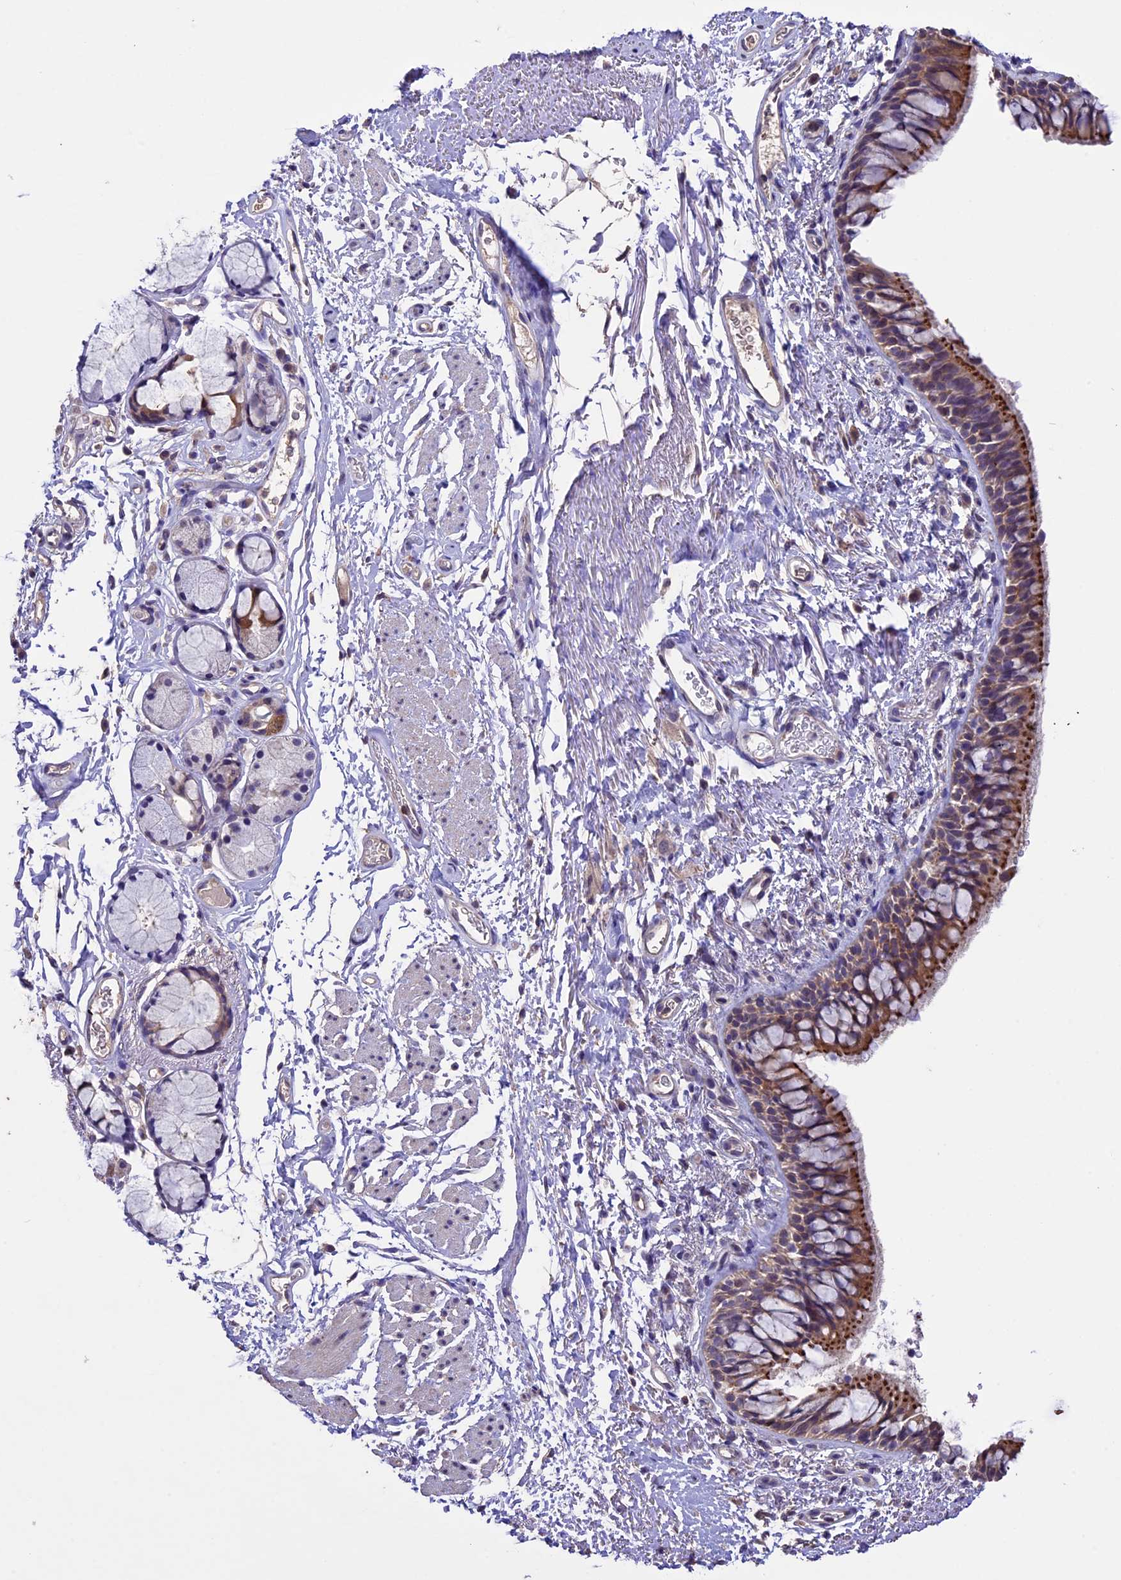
{"staining": {"intensity": "moderate", "quantity": "25%-75%", "location": "cytoplasmic/membranous"}, "tissue": "bronchus", "cell_type": "Respiratory epithelial cells", "image_type": "normal", "snomed": [{"axis": "morphology", "description": "Normal tissue, NOS"}, {"axis": "topography", "description": "Cartilage tissue"}, {"axis": "topography", "description": "Bronchus"}], "caption": "Brown immunohistochemical staining in benign human bronchus reveals moderate cytoplasmic/membranous expression in approximately 25%-75% of respiratory epithelial cells. Immunohistochemistry (ihc) stains the protein in brown and the nuclei are stained blue.", "gene": "DIS3L", "patient": {"sex": "female", "age": 73}}